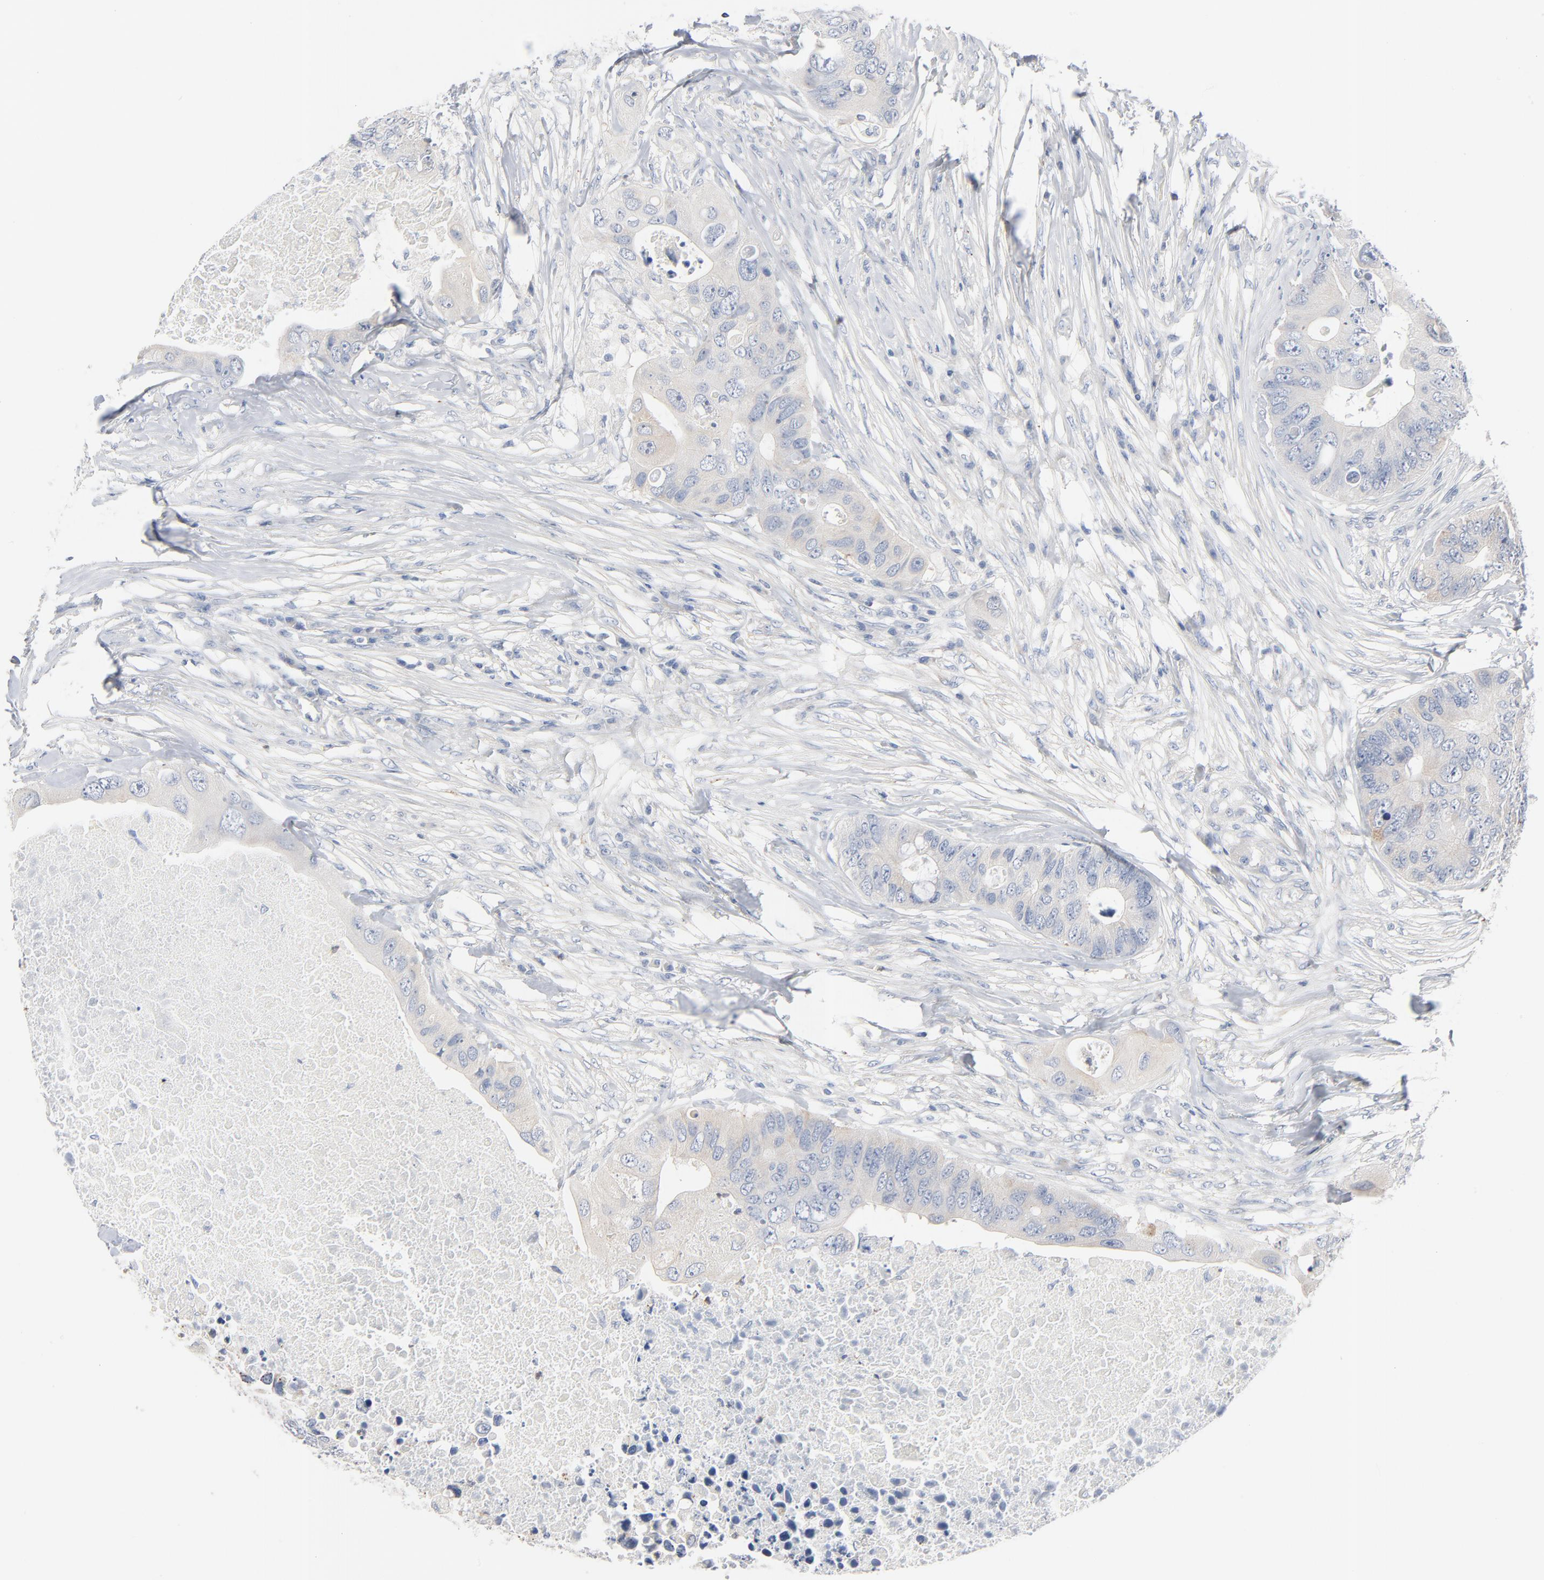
{"staining": {"intensity": "negative", "quantity": "none", "location": "none"}, "tissue": "colorectal cancer", "cell_type": "Tumor cells", "image_type": "cancer", "snomed": [{"axis": "morphology", "description": "Adenocarcinoma, NOS"}, {"axis": "topography", "description": "Colon"}], "caption": "A photomicrograph of adenocarcinoma (colorectal) stained for a protein demonstrates no brown staining in tumor cells.", "gene": "IFT43", "patient": {"sex": "male", "age": 71}}